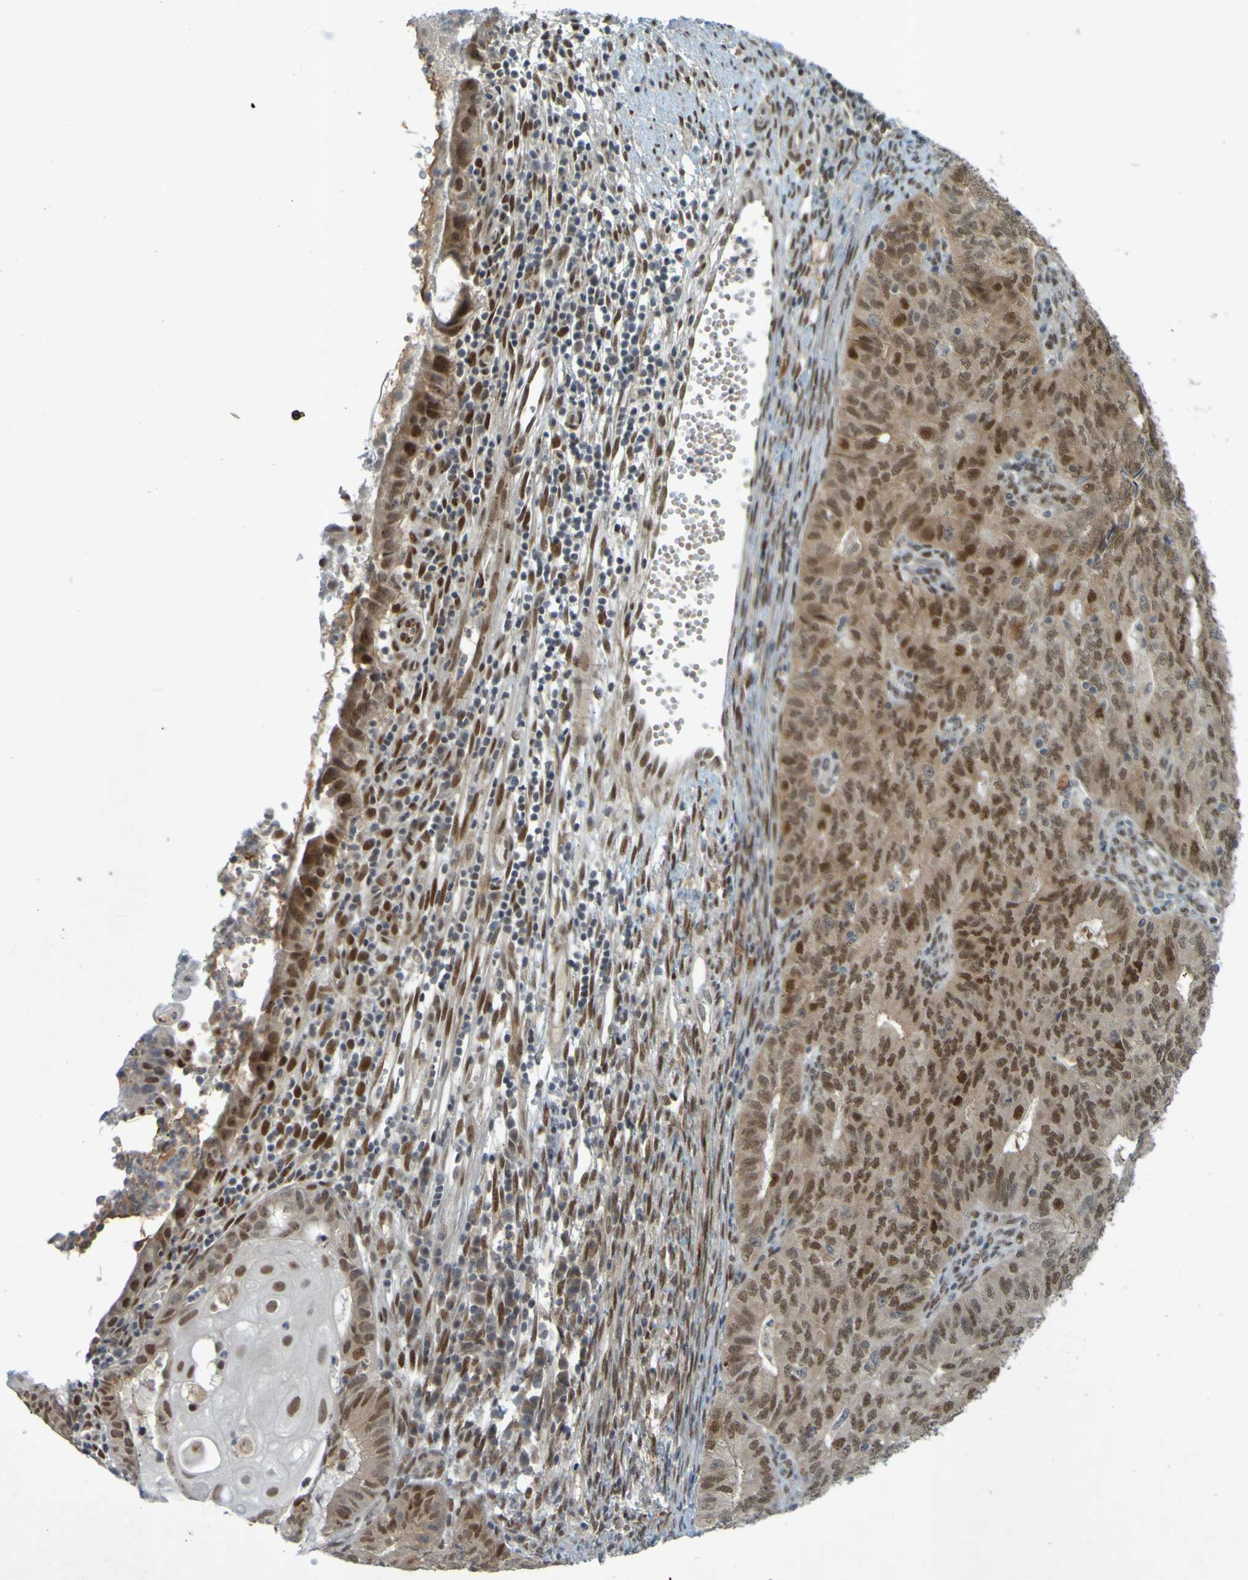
{"staining": {"intensity": "moderate", "quantity": ">75%", "location": "cytoplasmic/membranous,nuclear"}, "tissue": "endometrial cancer", "cell_type": "Tumor cells", "image_type": "cancer", "snomed": [{"axis": "morphology", "description": "Adenocarcinoma, NOS"}, {"axis": "topography", "description": "Endometrium"}], "caption": "Endometrial adenocarcinoma stained with DAB (3,3'-diaminobenzidine) immunohistochemistry (IHC) displays medium levels of moderate cytoplasmic/membranous and nuclear positivity in approximately >75% of tumor cells. The staining was performed using DAB to visualize the protein expression in brown, while the nuclei were stained in blue with hematoxylin (Magnification: 20x).", "gene": "MCPH1", "patient": {"sex": "female", "age": 32}}